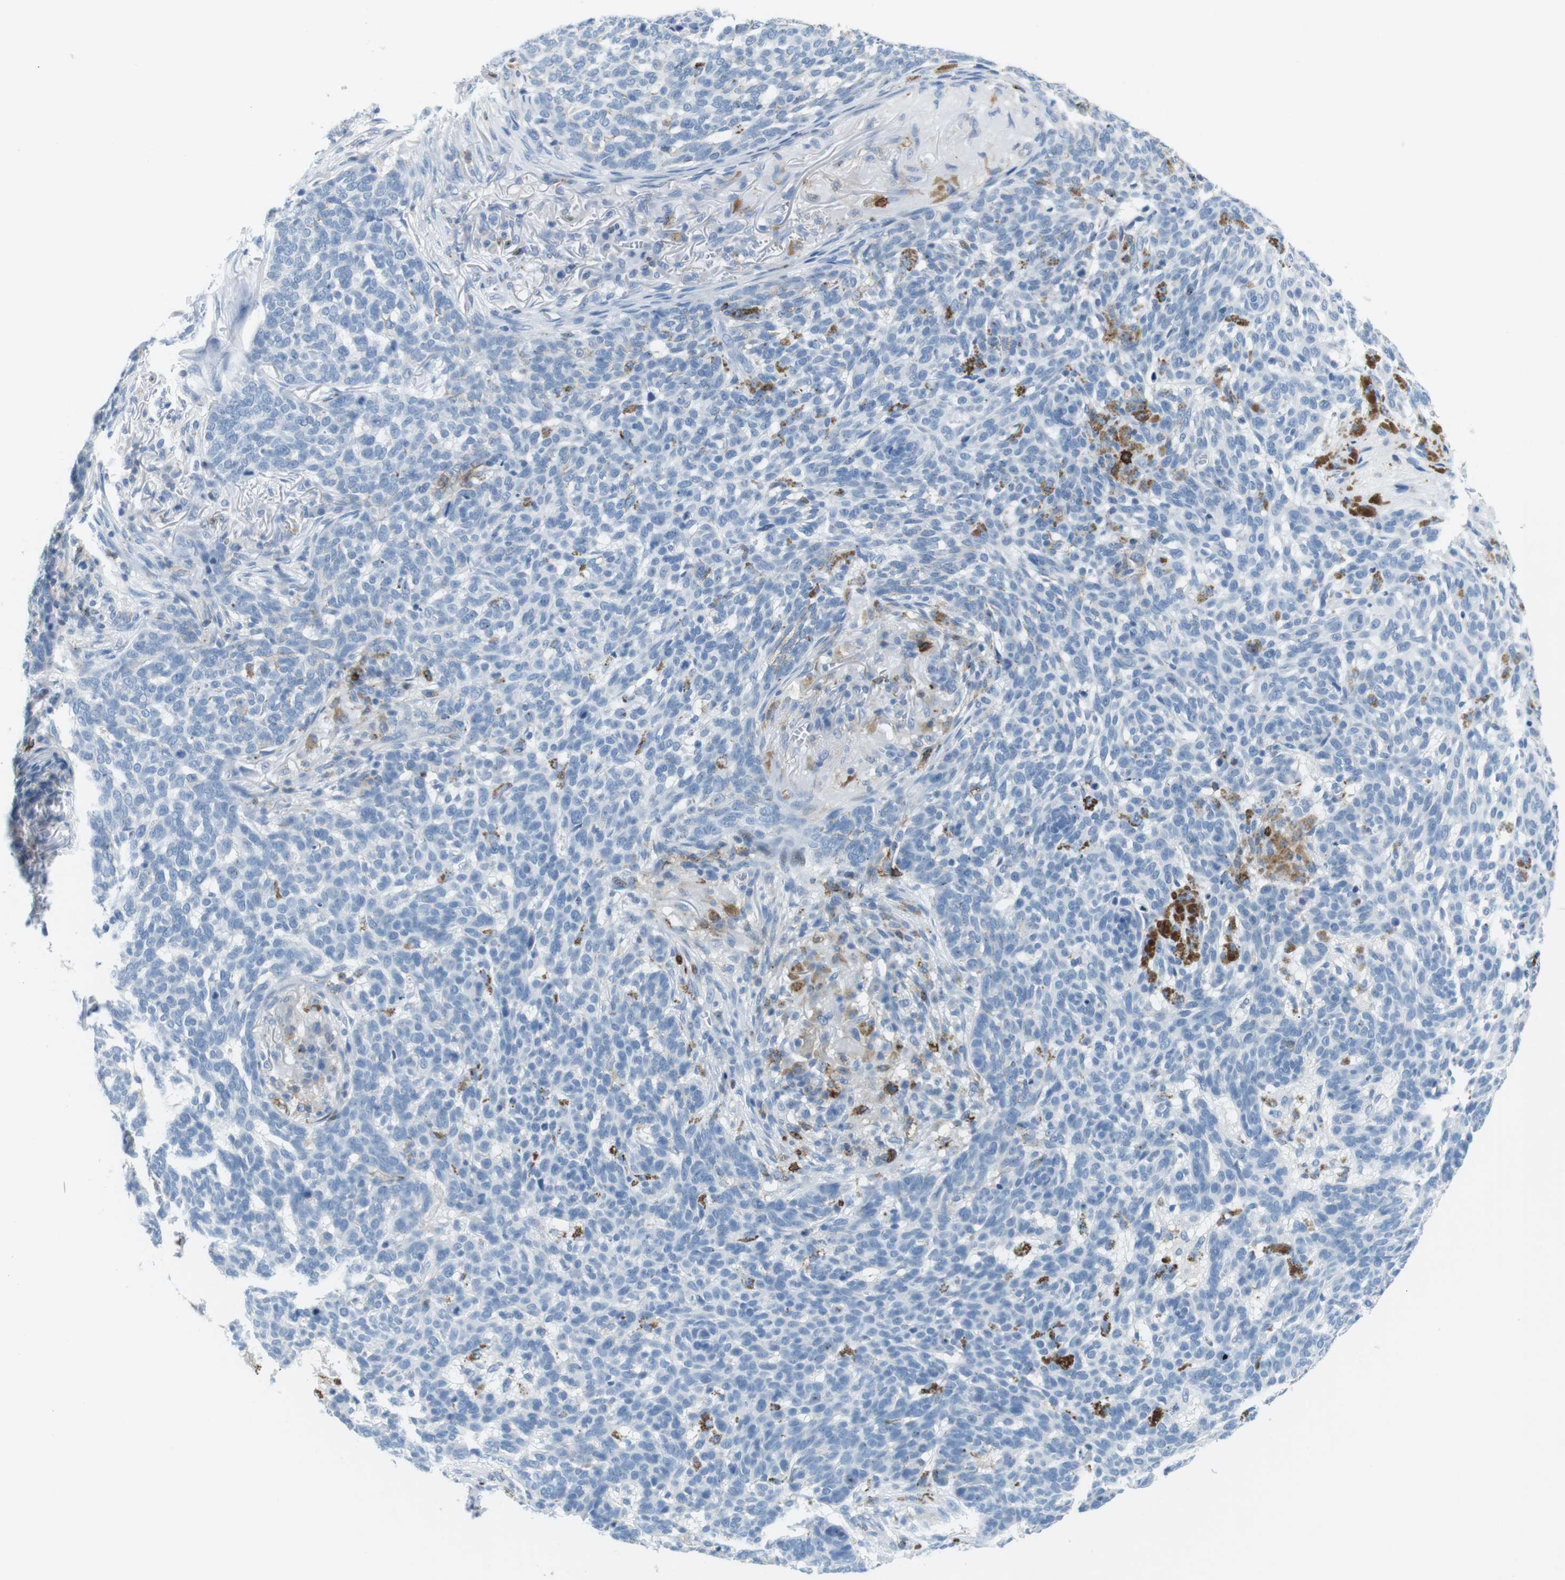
{"staining": {"intensity": "negative", "quantity": "none", "location": "none"}, "tissue": "skin cancer", "cell_type": "Tumor cells", "image_type": "cancer", "snomed": [{"axis": "morphology", "description": "Basal cell carcinoma"}, {"axis": "topography", "description": "Skin"}], "caption": "The histopathology image demonstrates no staining of tumor cells in skin basal cell carcinoma.", "gene": "TNFRSF4", "patient": {"sex": "male", "age": 85}}